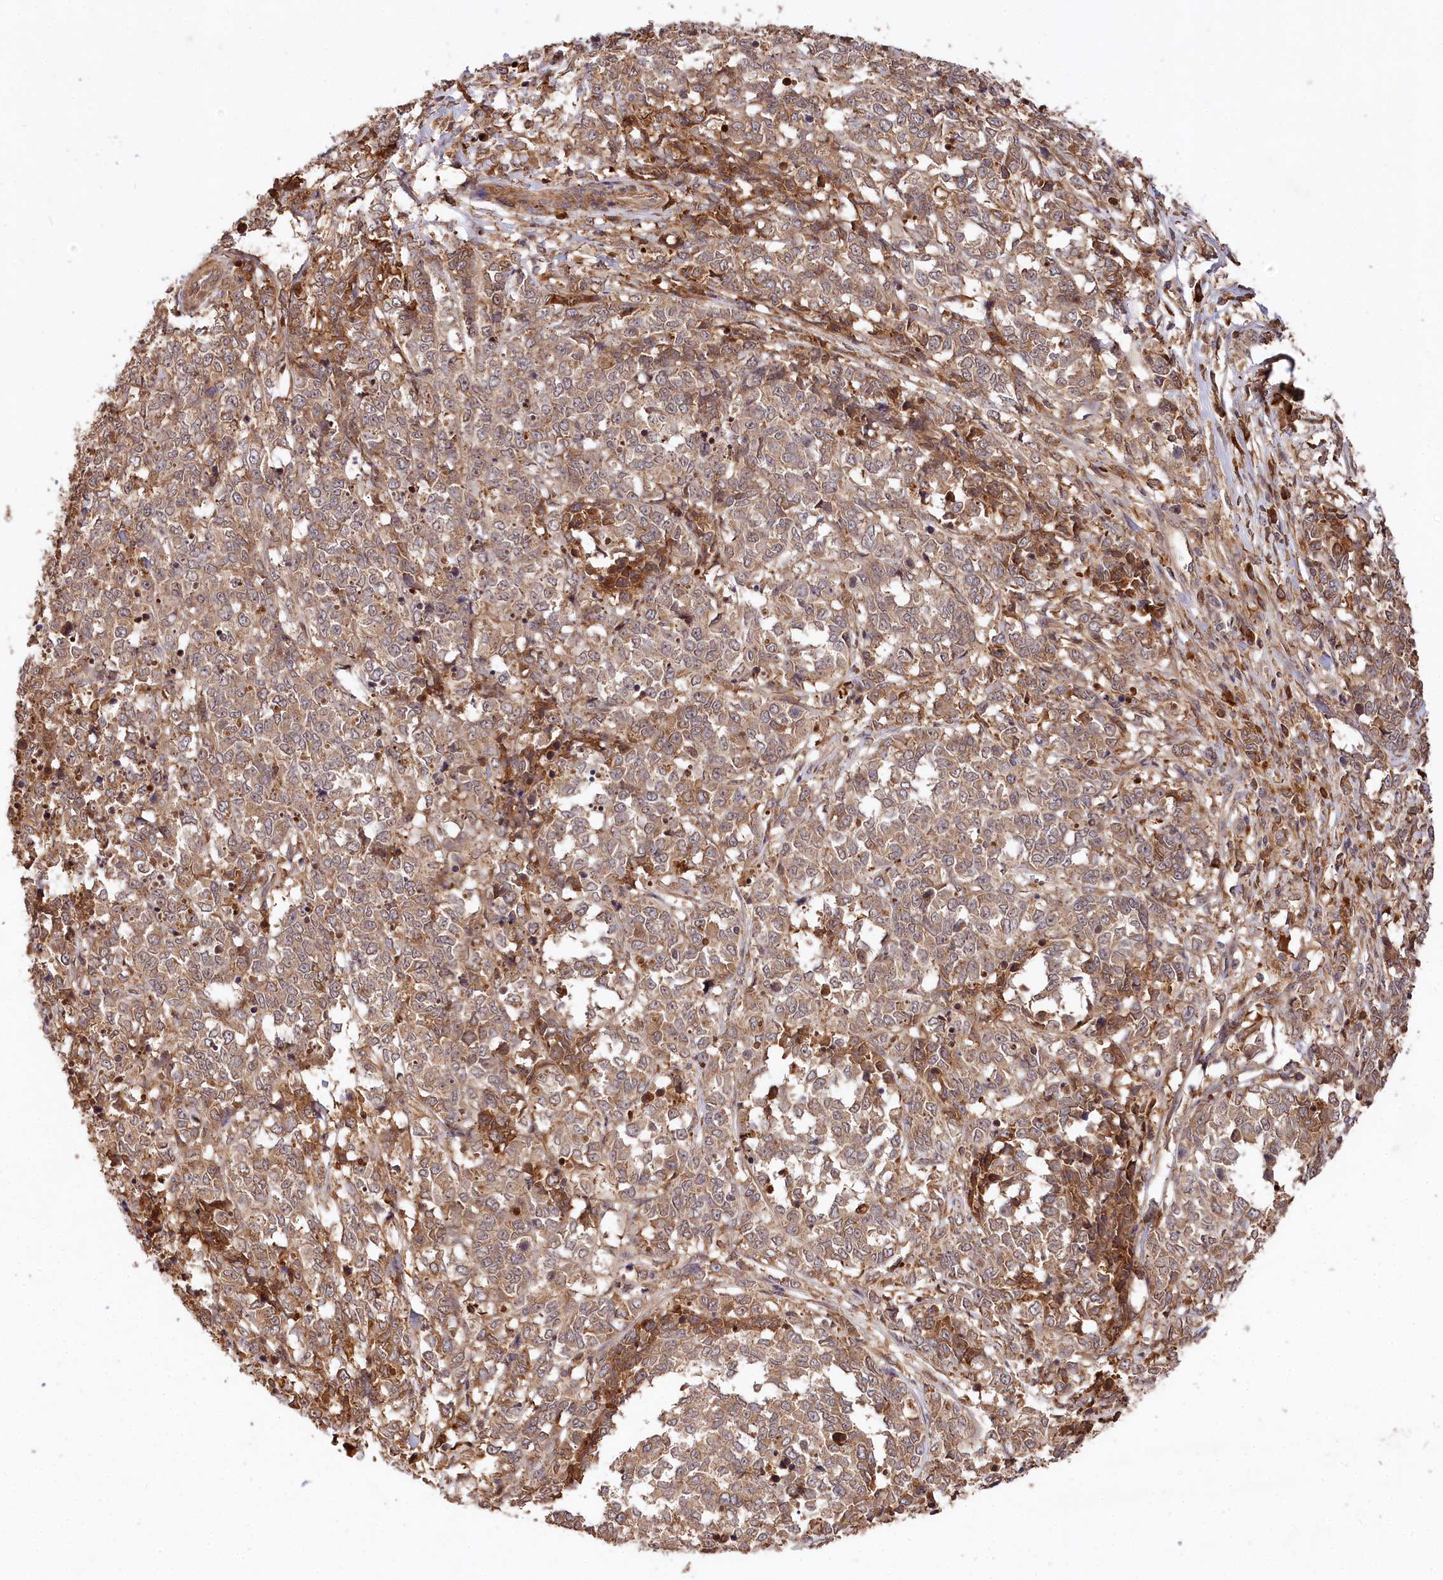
{"staining": {"intensity": "weak", "quantity": ">75%", "location": "cytoplasmic/membranous"}, "tissue": "melanoma", "cell_type": "Tumor cells", "image_type": "cancer", "snomed": [{"axis": "morphology", "description": "Malignant melanoma, NOS"}, {"axis": "topography", "description": "Skin"}], "caption": "An IHC image of neoplastic tissue is shown. Protein staining in brown labels weak cytoplasmic/membranous positivity in malignant melanoma within tumor cells.", "gene": "MCF2L2", "patient": {"sex": "female", "age": 72}}